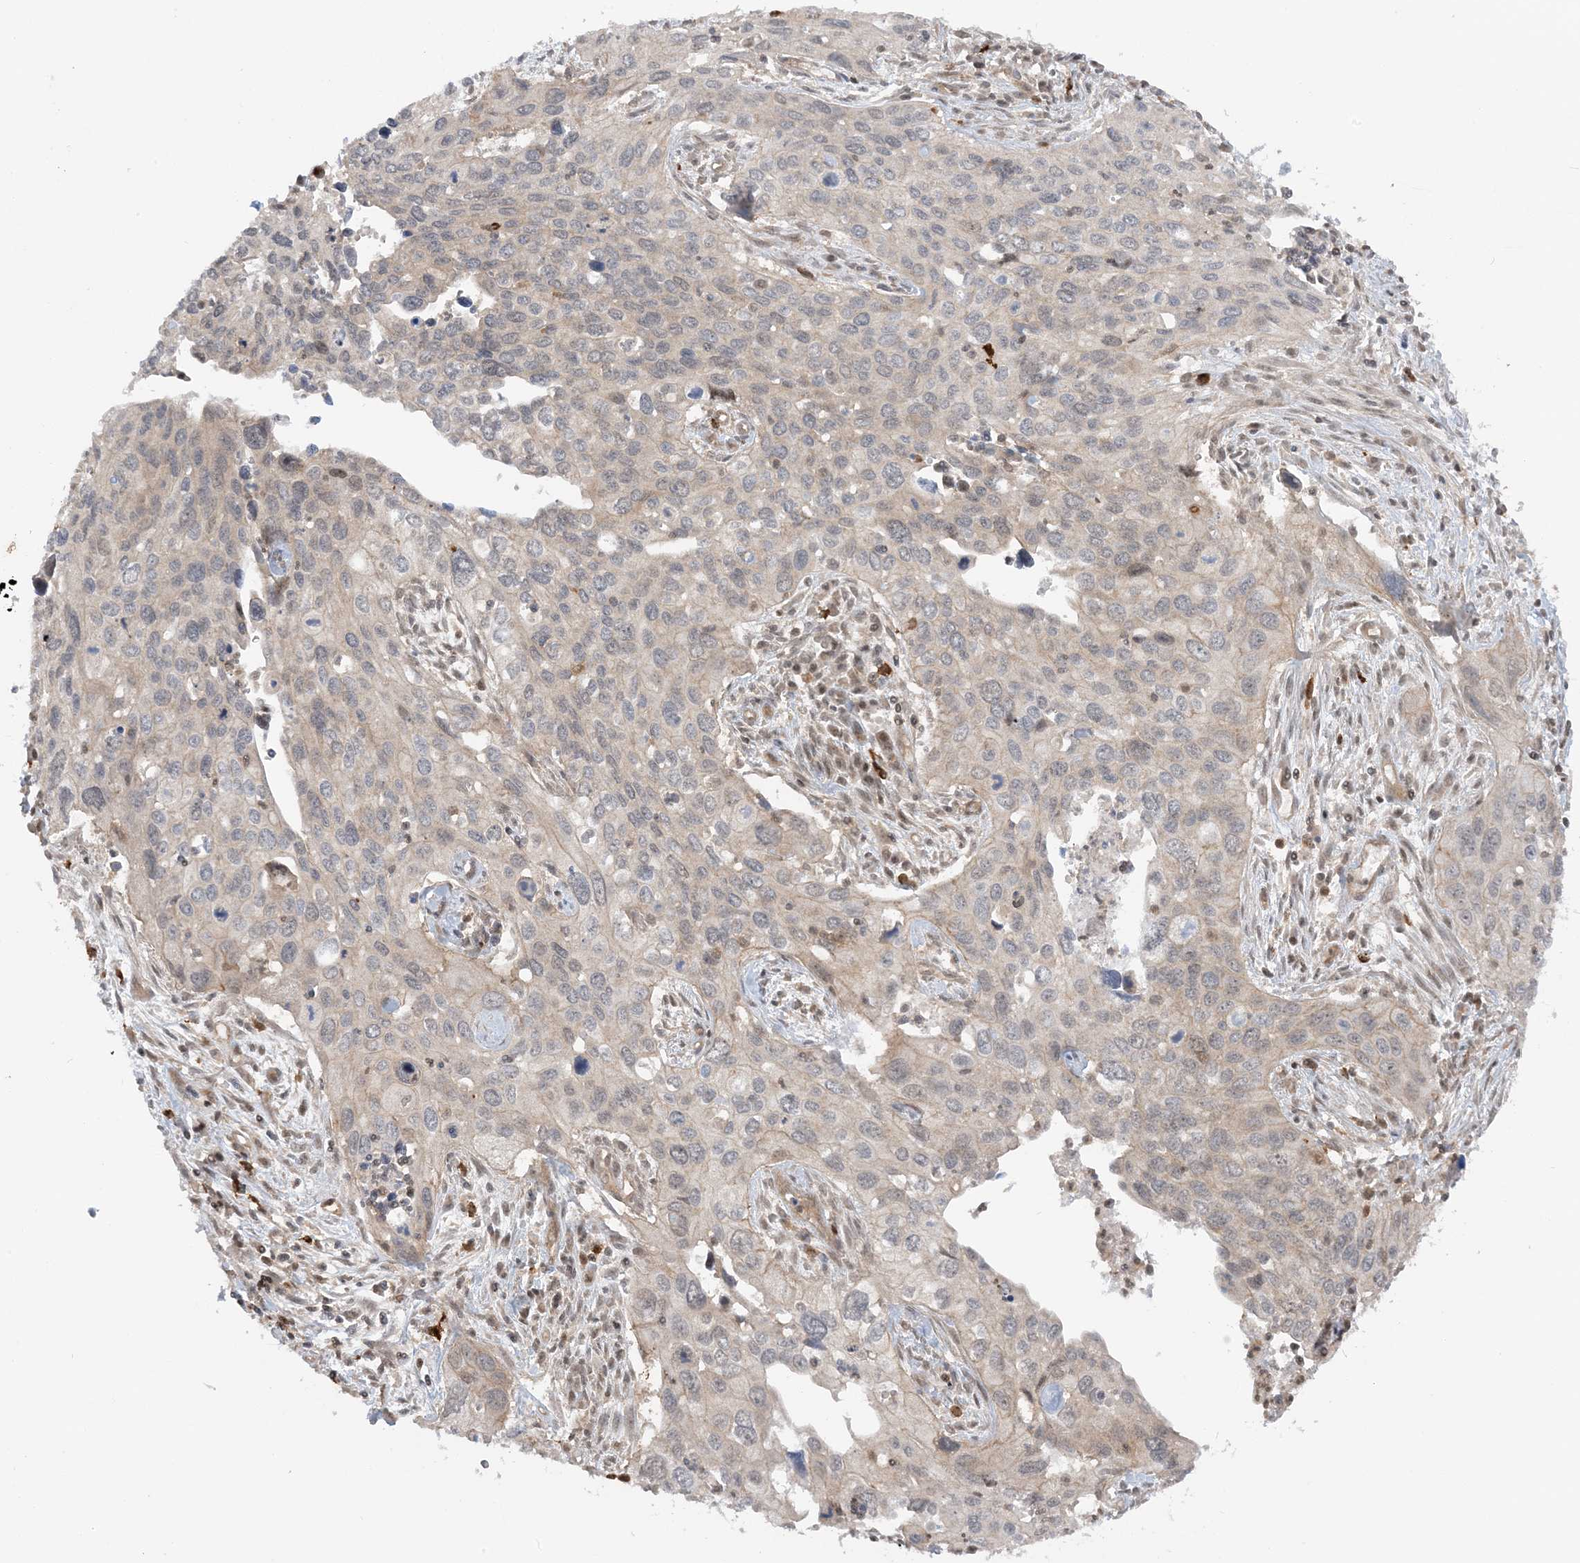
{"staining": {"intensity": "negative", "quantity": "none", "location": "none"}, "tissue": "cervical cancer", "cell_type": "Tumor cells", "image_type": "cancer", "snomed": [{"axis": "morphology", "description": "Squamous cell carcinoma, NOS"}, {"axis": "topography", "description": "Cervix"}], "caption": "IHC micrograph of neoplastic tissue: human cervical cancer stained with DAB (3,3'-diaminobenzidine) exhibits no significant protein staining in tumor cells.", "gene": "PPP1R7", "patient": {"sex": "female", "age": 55}}